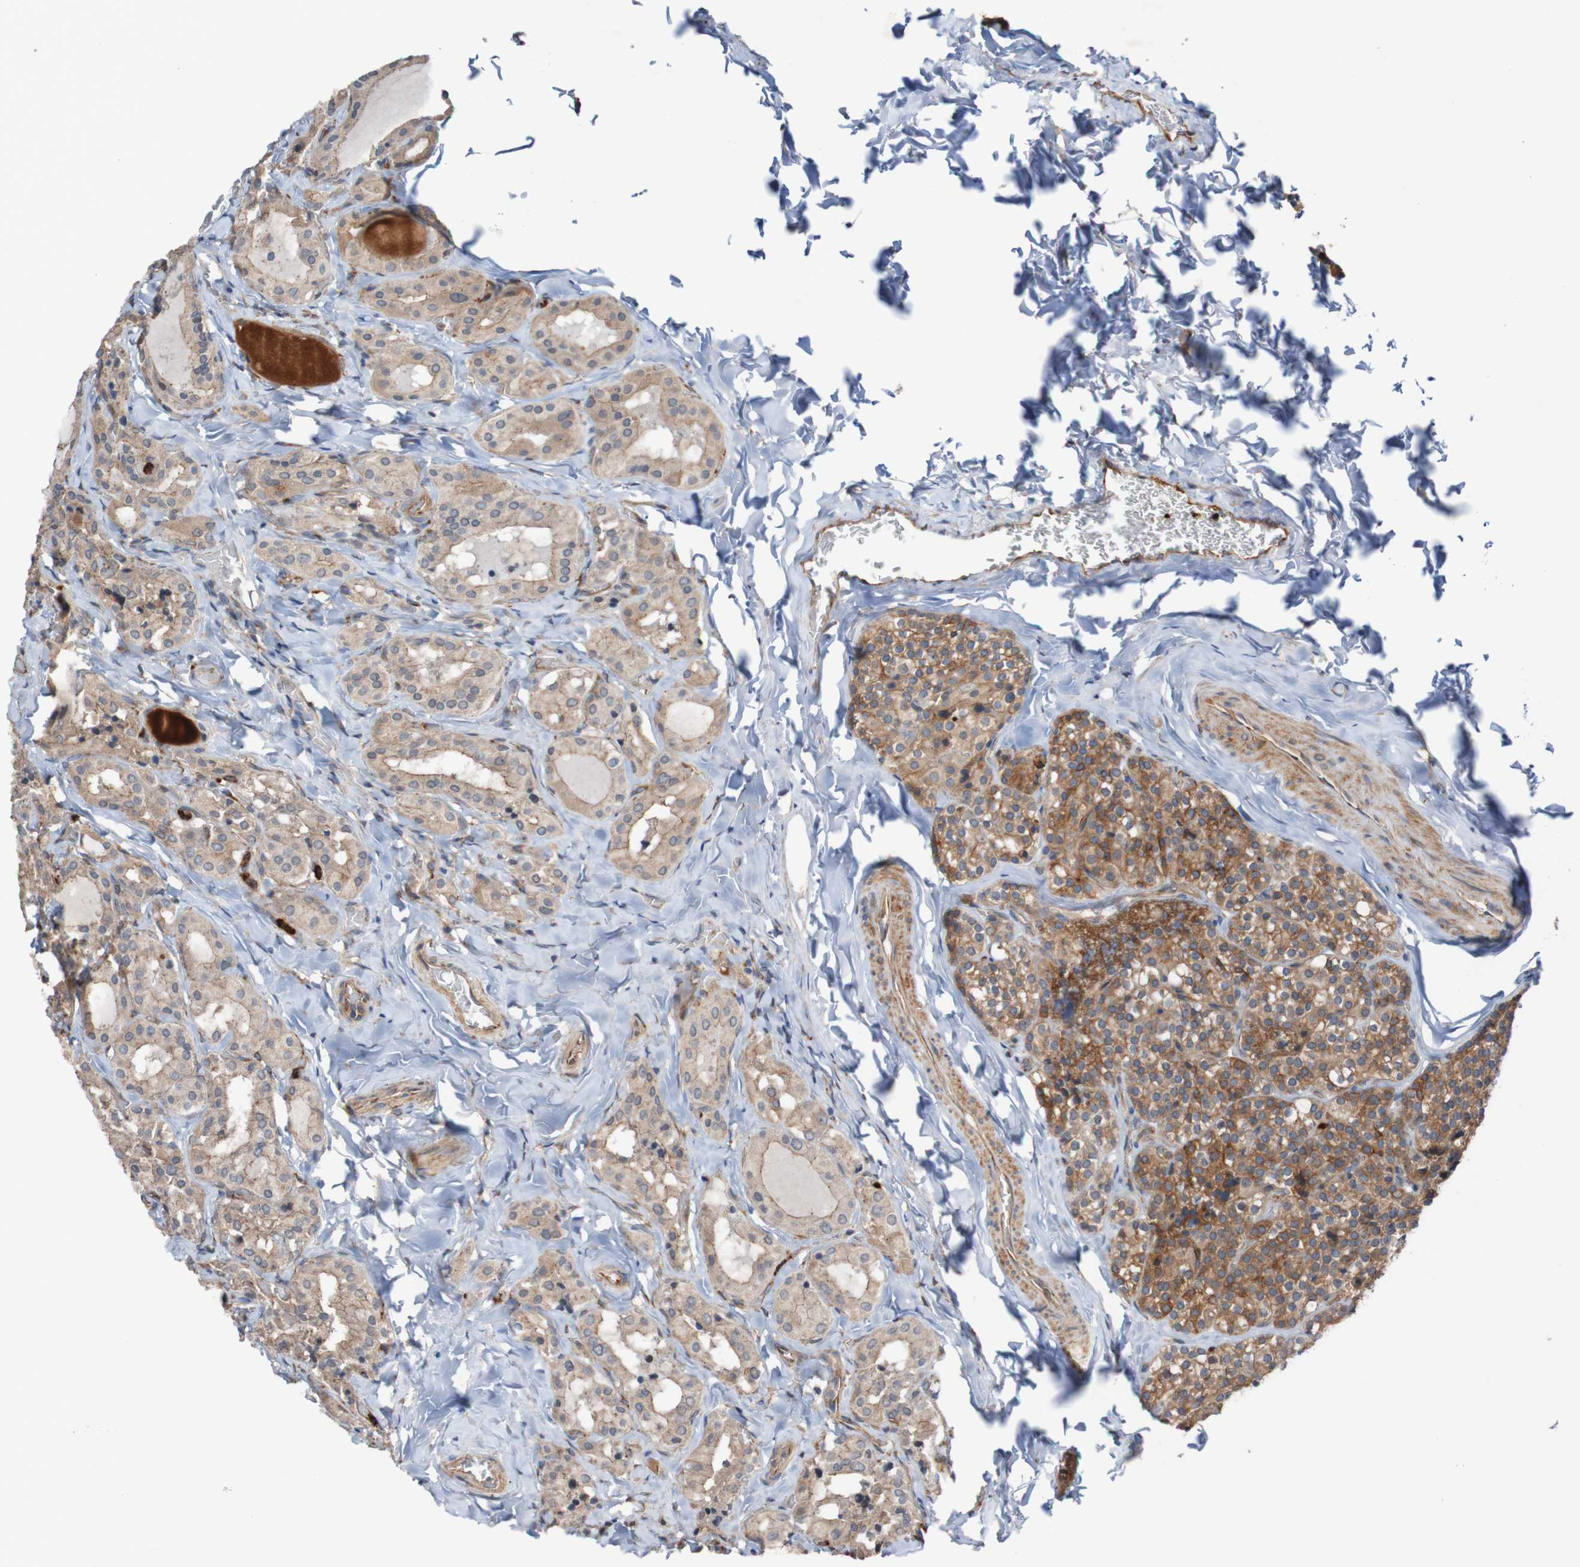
{"staining": {"intensity": "moderate", "quantity": ">75%", "location": "cytoplasmic/membranous"}, "tissue": "parathyroid gland", "cell_type": "Glandular cells", "image_type": "normal", "snomed": [{"axis": "morphology", "description": "Normal tissue, NOS"}, {"axis": "morphology", "description": "Atrophy, NOS"}, {"axis": "topography", "description": "Parathyroid gland"}], "caption": "Immunohistochemistry (IHC) histopathology image of benign parathyroid gland stained for a protein (brown), which exhibits medium levels of moderate cytoplasmic/membranous positivity in approximately >75% of glandular cells.", "gene": "ST8SIA6", "patient": {"sex": "female", "age": 54}}